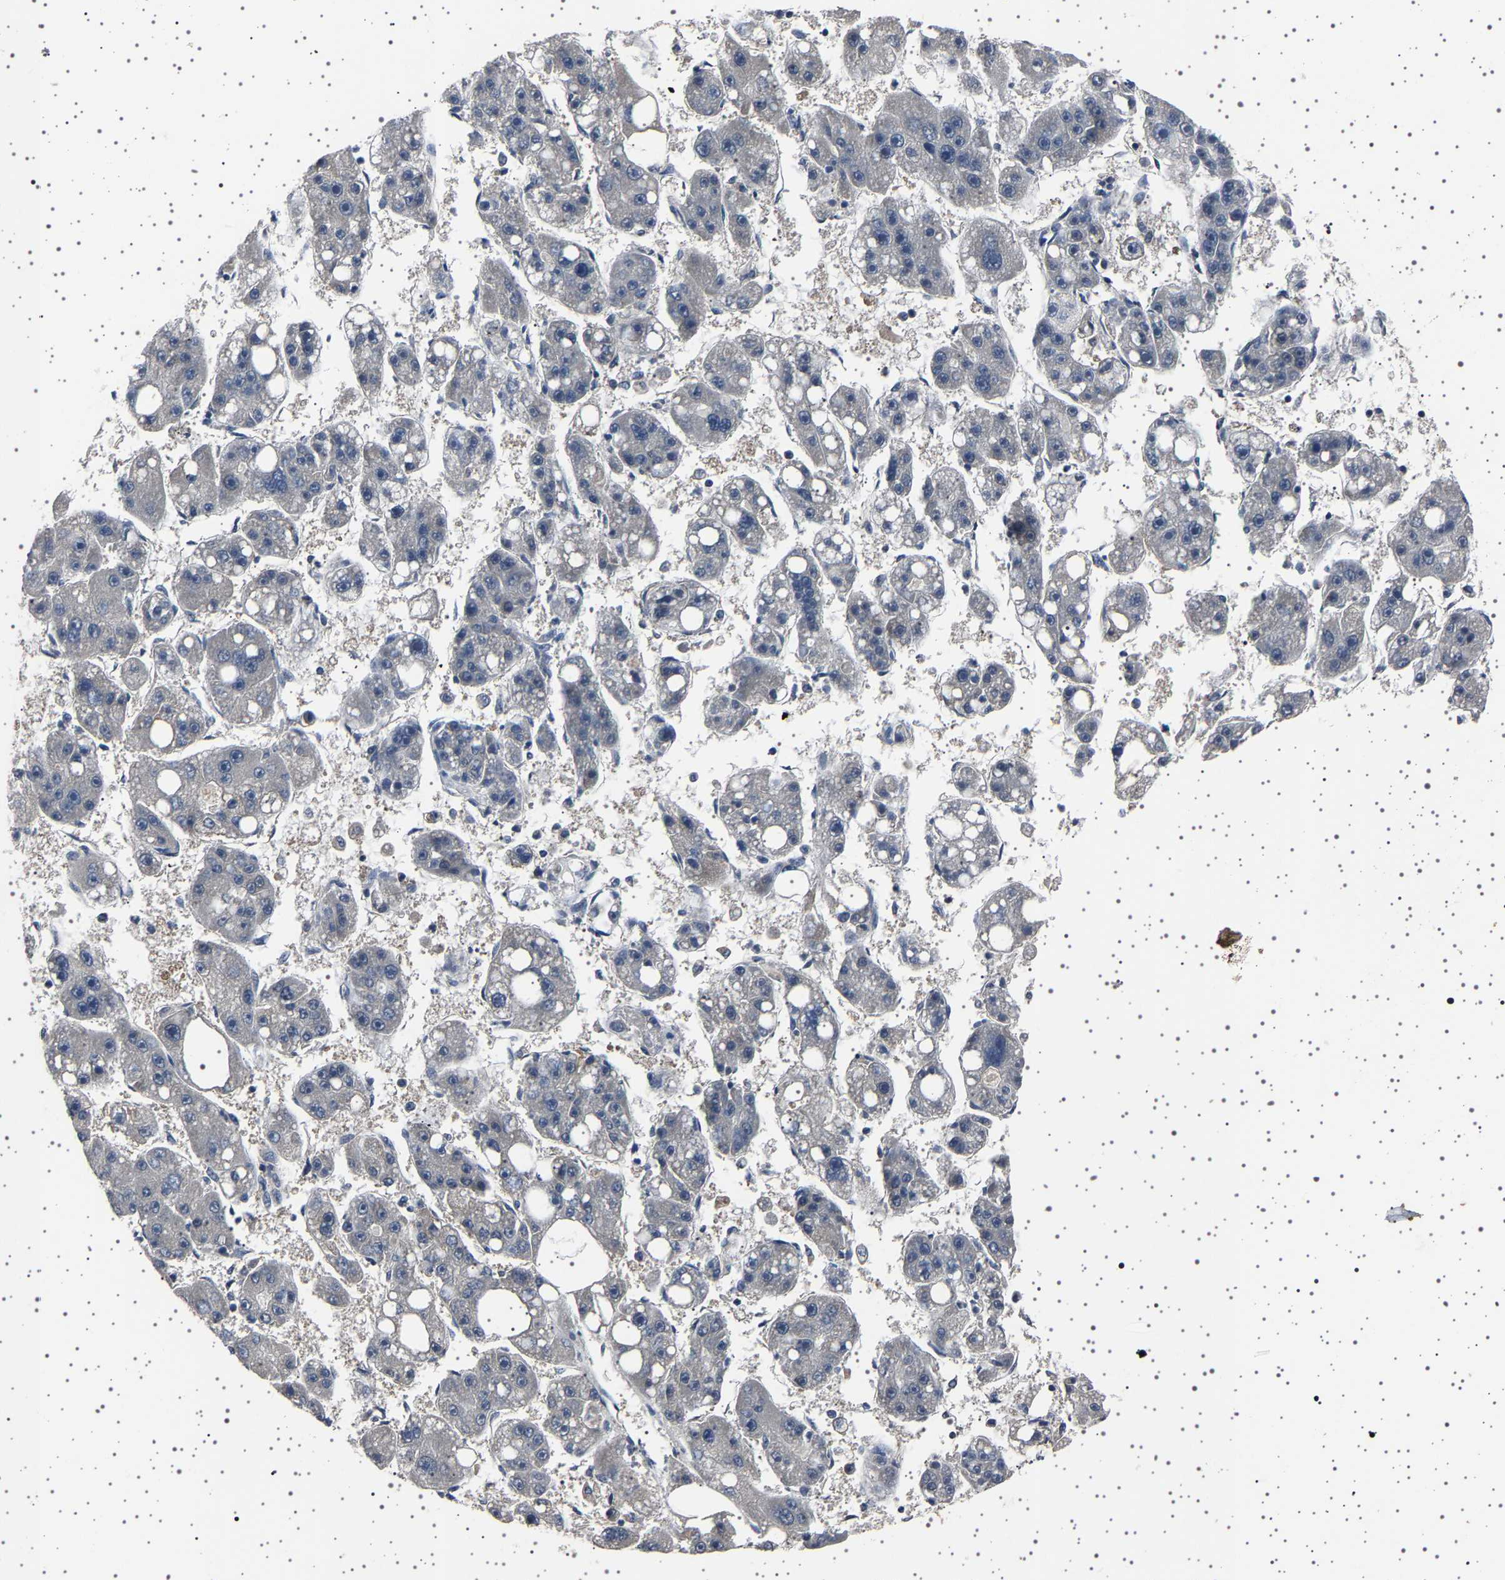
{"staining": {"intensity": "negative", "quantity": "none", "location": "none"}, "tissue": "liver cancer", "cell_type": "Tumor cells", "image_type": "cancer", "snomed": [{"axis": "morphology", "description": "Carcinoma, Hepatocellular, NOS"}, {"axis": "topography", "description": "Liver"}], "caption": "Liver cancer was stained to show a protein in brown. There is no significant positivity in tumor cells. (Brightfield microscopy of DAB immunohistochemistry at high magnification).", "gene": "NCKAP1", "patient": {"sex": "female", "age": 61}}